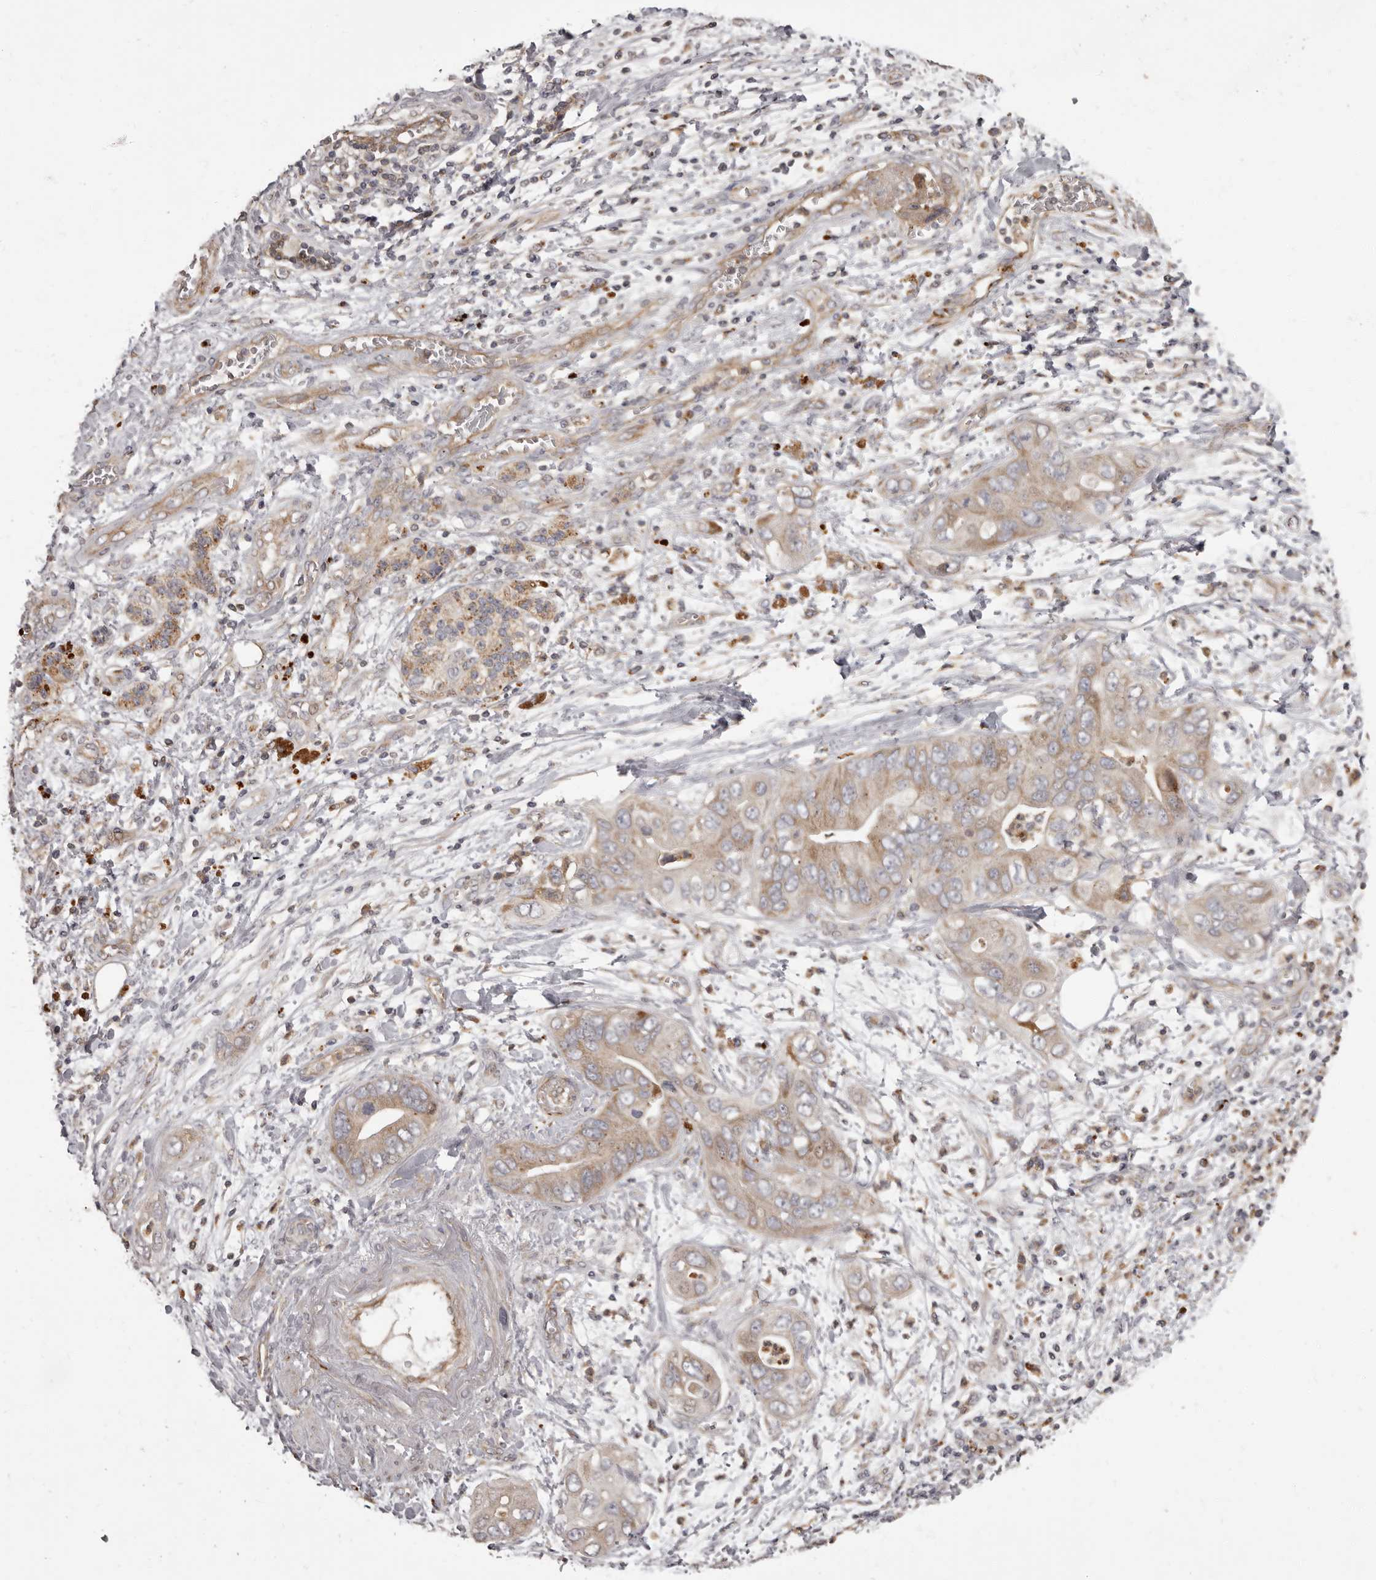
{"staining": {"intensity": "weak", "quantity": ">75%", "location": "cytoplasmic/membranous"}, "tissue": "pancreatic cancer", "cell_type": "Tumor cells", "image_type": "cancer", "snomed": [{"axis": "morphology", "description": "Adenocarcinoma, NOS"}, {"axis": "topography", "description": "Pancreas"}], "caption": "Pancreatic cancer (adenocarcinoma) was stained to show a protein in brown. There is low levels of weak cytoplasmic/membranous staining in about >75% of tumor cells.", "gene": "ADCY2", "patient": {"sex": "female", "age": 78}}